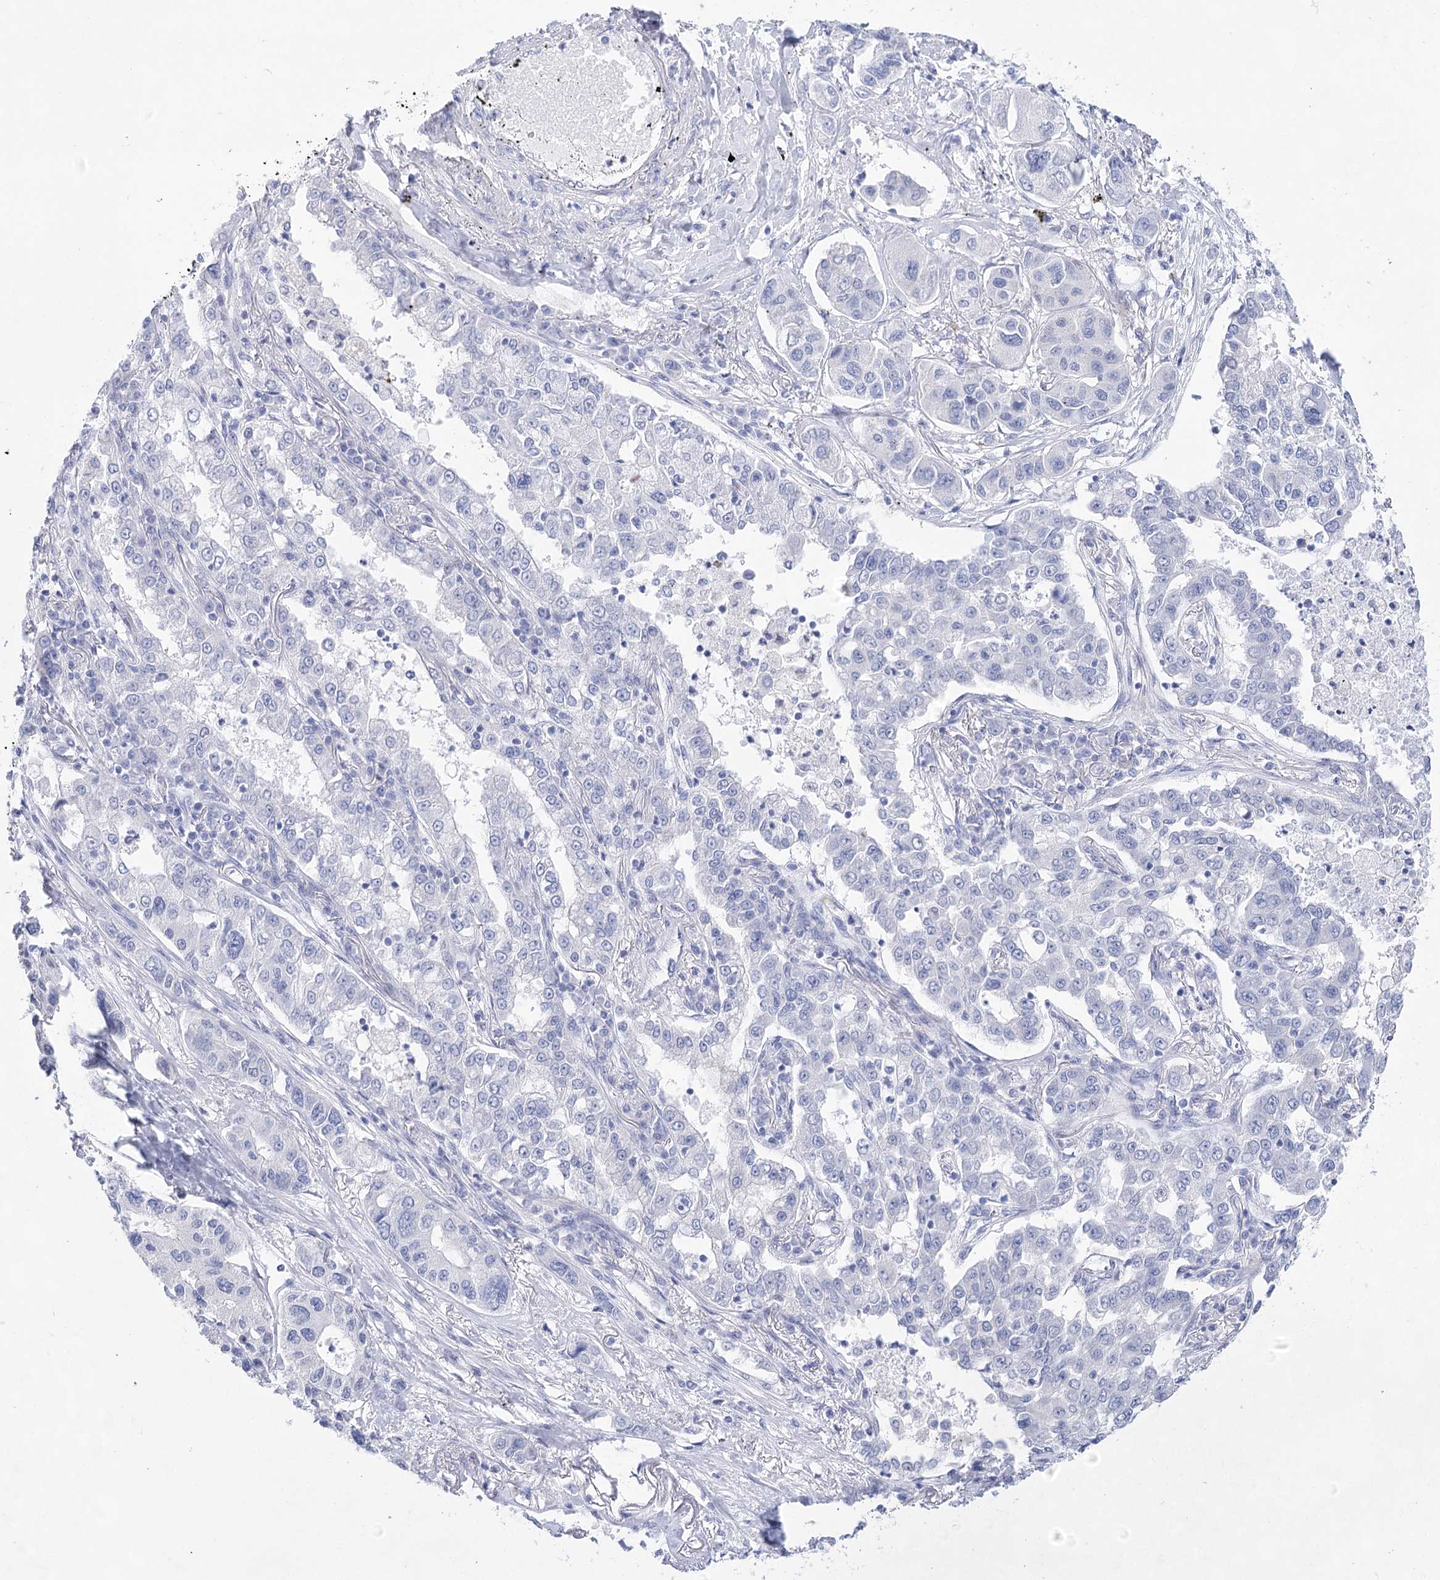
{"staining": {"intensity": "negative", "quantity": "none", "location": "none"}, "tissue": "lung cancer", "cell_type": "Tumor cells", "image_type": "cancer", "snomed": [{"axis": "morphology", "description": "Adenocarcinoma, NOS"}, {"axis": "topography", "description": "Lung"}], "caption": "Immunohistochemistry histopathology image of neoplastic tissue: lung adenocarcinoma stained with DAB (3,3'-diaminobenzidine) demonstrates no significant protein positivity in tumor cells.", "gene": "LALBA", "patient": {"sex": "male", "age": 49}}